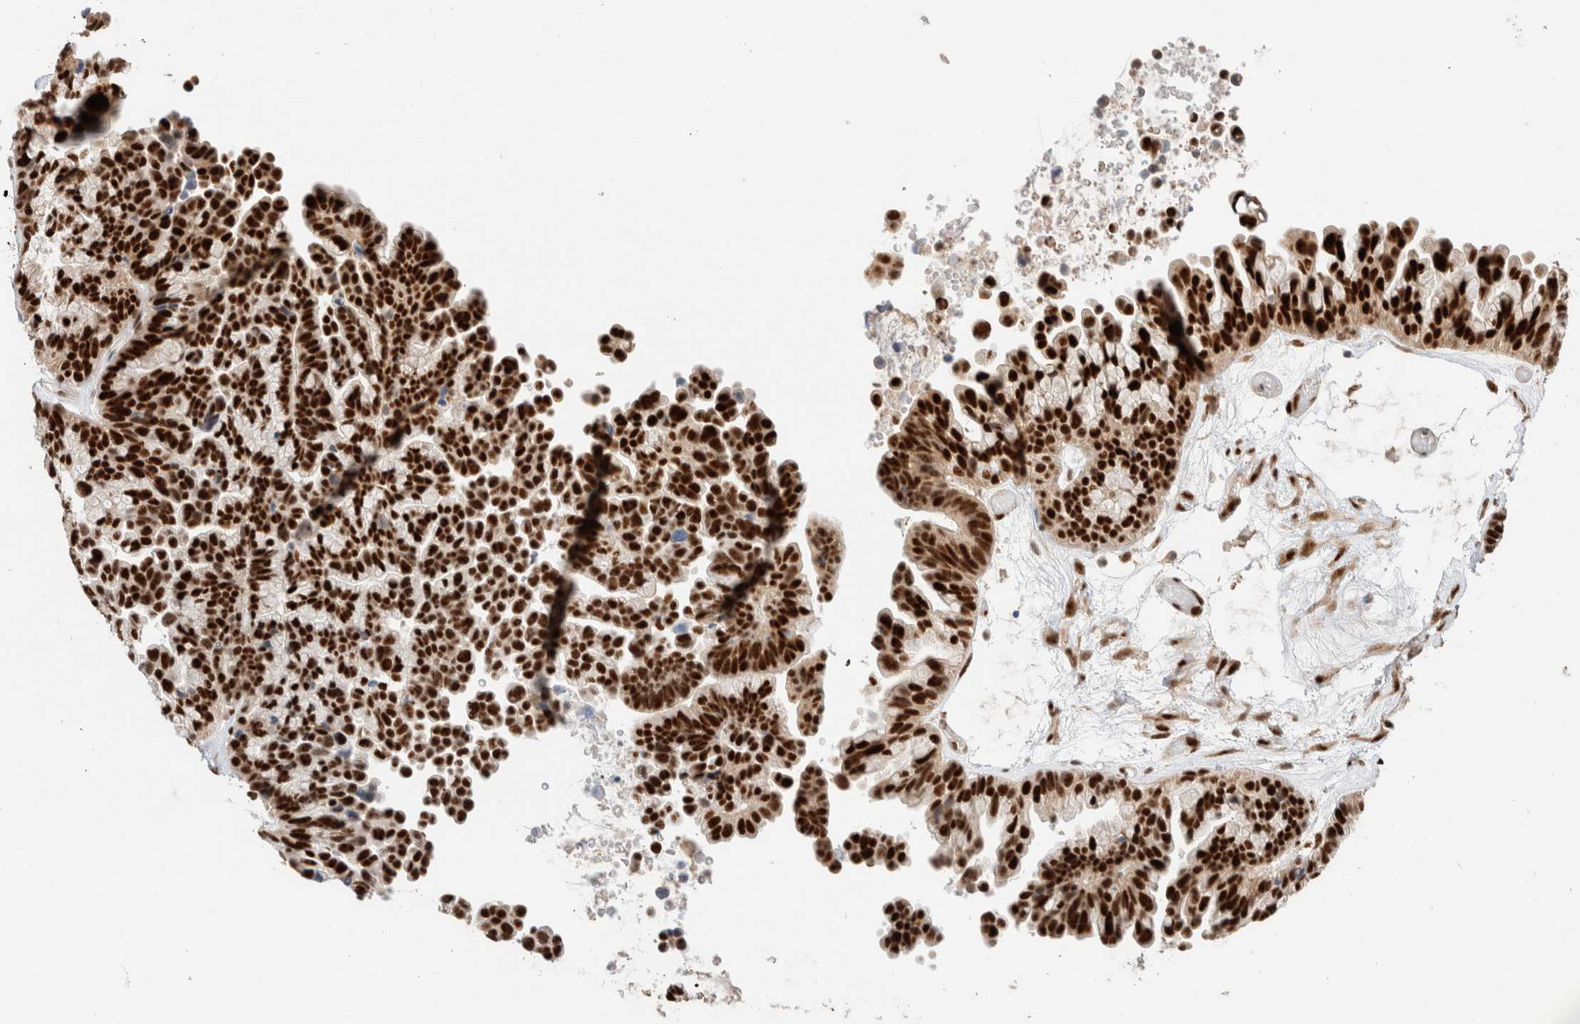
{"staining": {"intensity": "strong", "quantity": ">75%", "location": "cytoplasmic/membranous,nuclear"}, "tissue": "ovarian cancer", "cell_type": "Tumor cells", "image_type": "cancer", "snomed": [{"axis": "morphology", "description": "Cystadenocarcinoma, serous, NOS"}, {"axis": "topography", "description": "Ovary"}], "caption": "Ovarian cancer tissue demonstrates strong cytoplasmic/membranous and nuclear expression in about >75% of tumor cells", "gene": "ID3", "patient": {"sex": "female", "age": 56}}